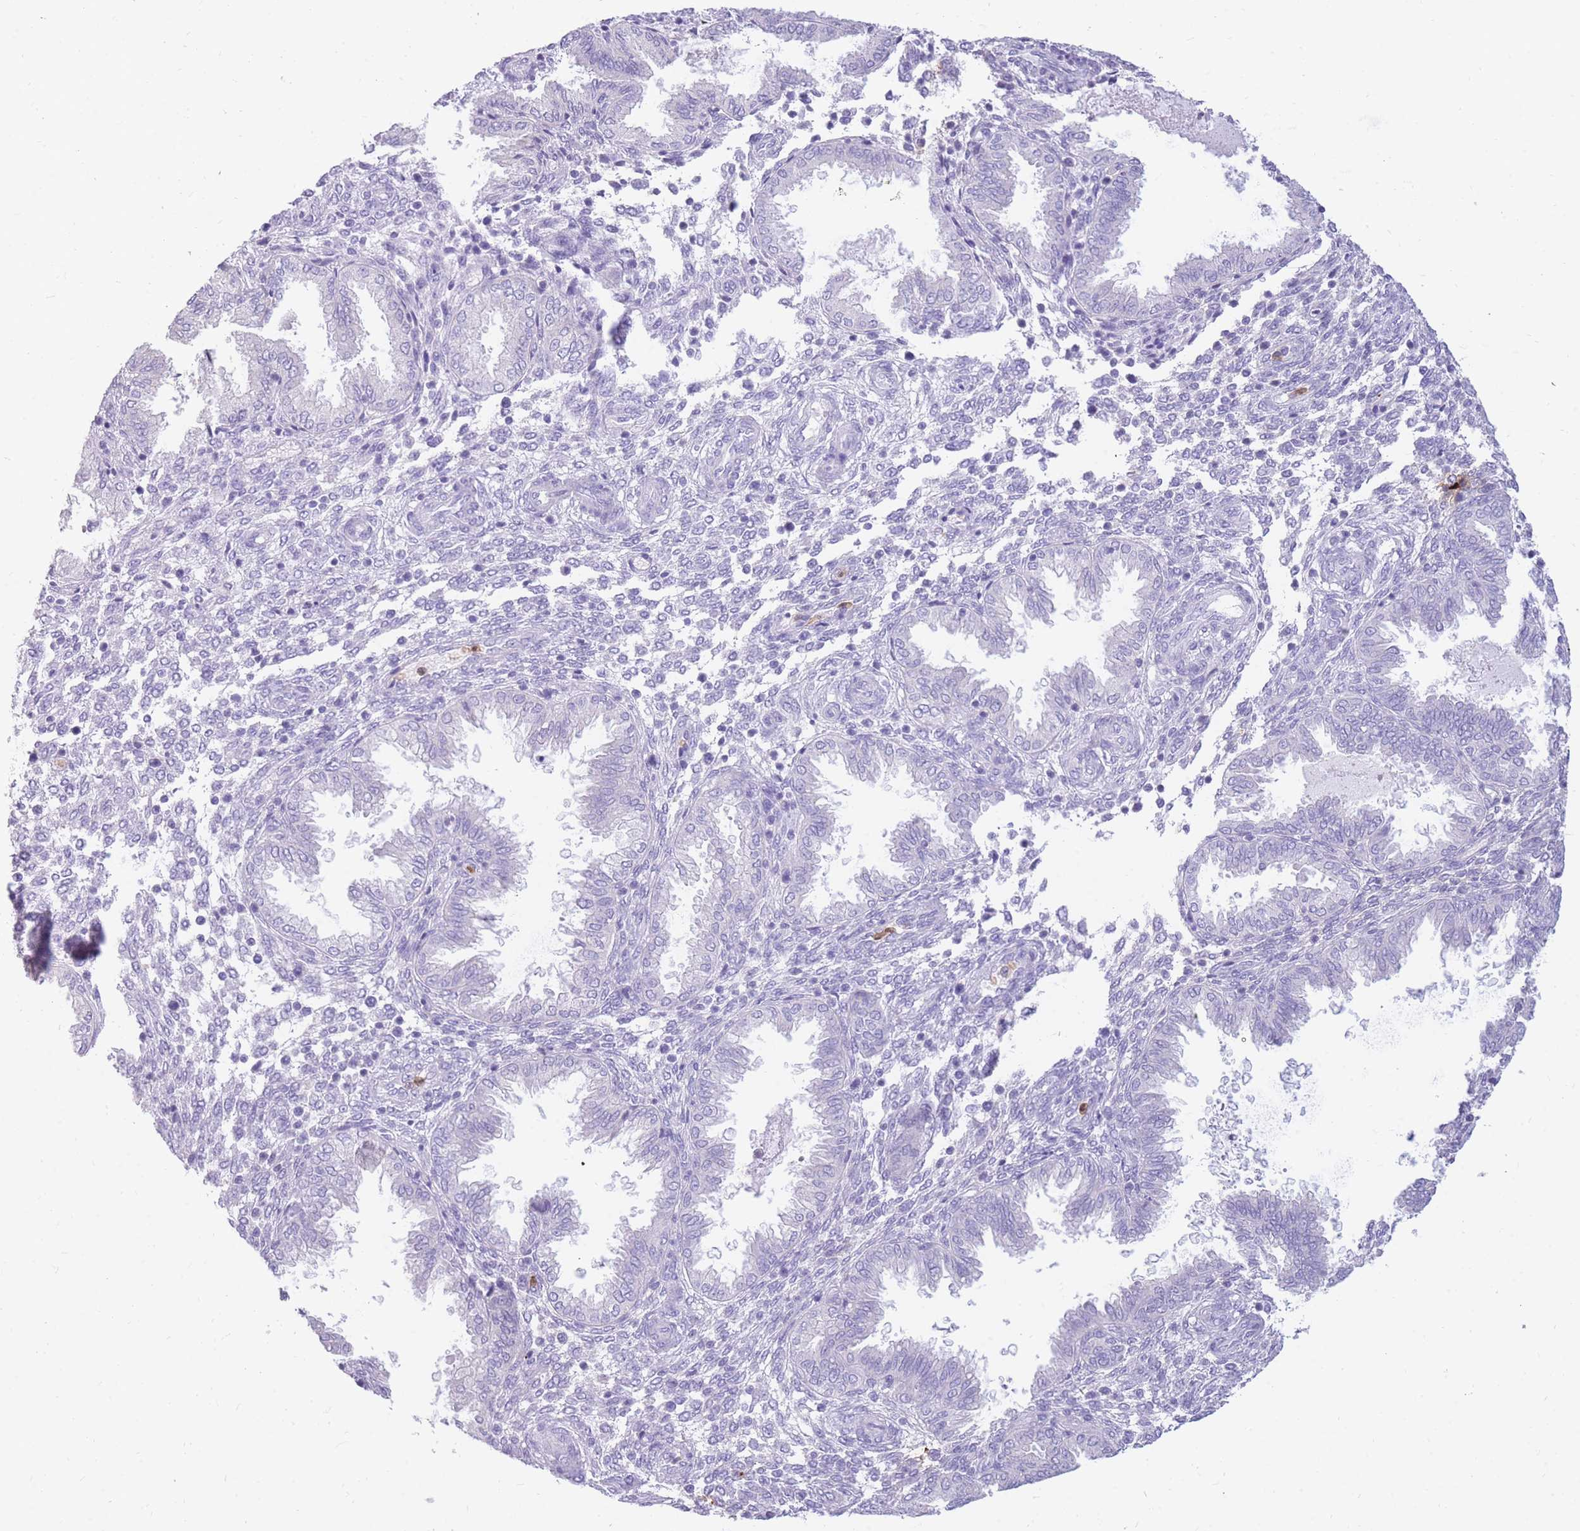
{"staining": {"intensity": "negative", "quantity": "none", "location": "none"}, "tissue": "endometrium", "cell_type": "Cells in endometrial stroma", "image_type": "normal", "snomed": [{"axis": "morphology", "description": "Normal tissue, NOS"}, {"axis": "topography", "description": "Endometrium"}], "caption": "IHC of benign human endometrium shows no staining in cells in endometrial stroma.", "gene": "TPSAB1", "patient": {"sex": "female", "age": 33}}